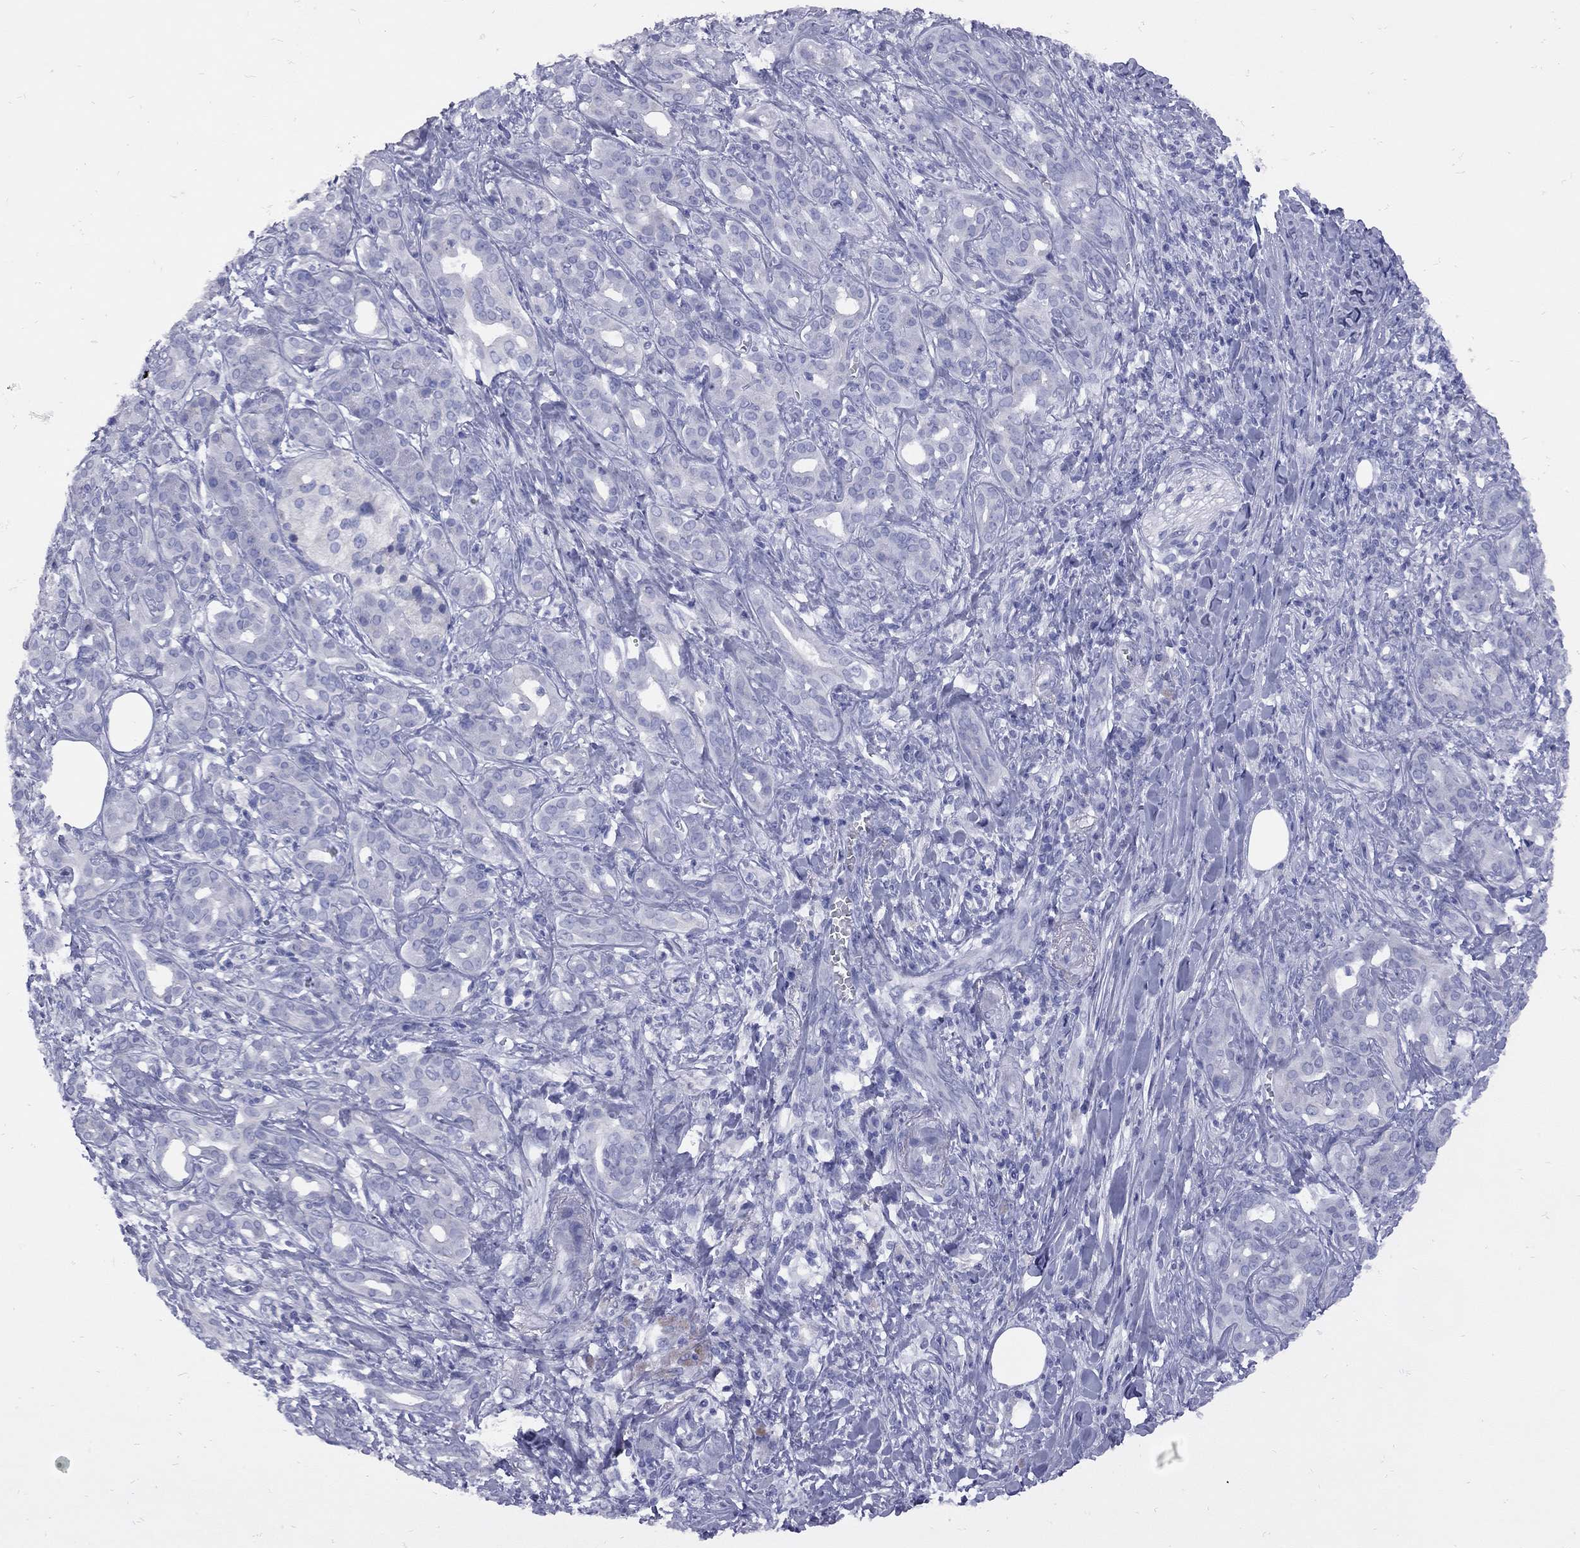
{"staining": {"intensity": "negative", "quantity": "none", "location": "none"}, "tissue": "pancreatic cancer", "cell_type": "Tumor cells", "image_type": "cancer", "snomed": [{"axis": "morphology", "description": "Adenocarcinoma, NOS"}, {"axis": "topography", "description": "Pancreas"}], "caption": "Micrograph shows no significant protein expression in tumor cells of adenocarcinoma (pancreatic).", "gene": "EPPIN", "patient": {"sex": "male", "age": 61}}